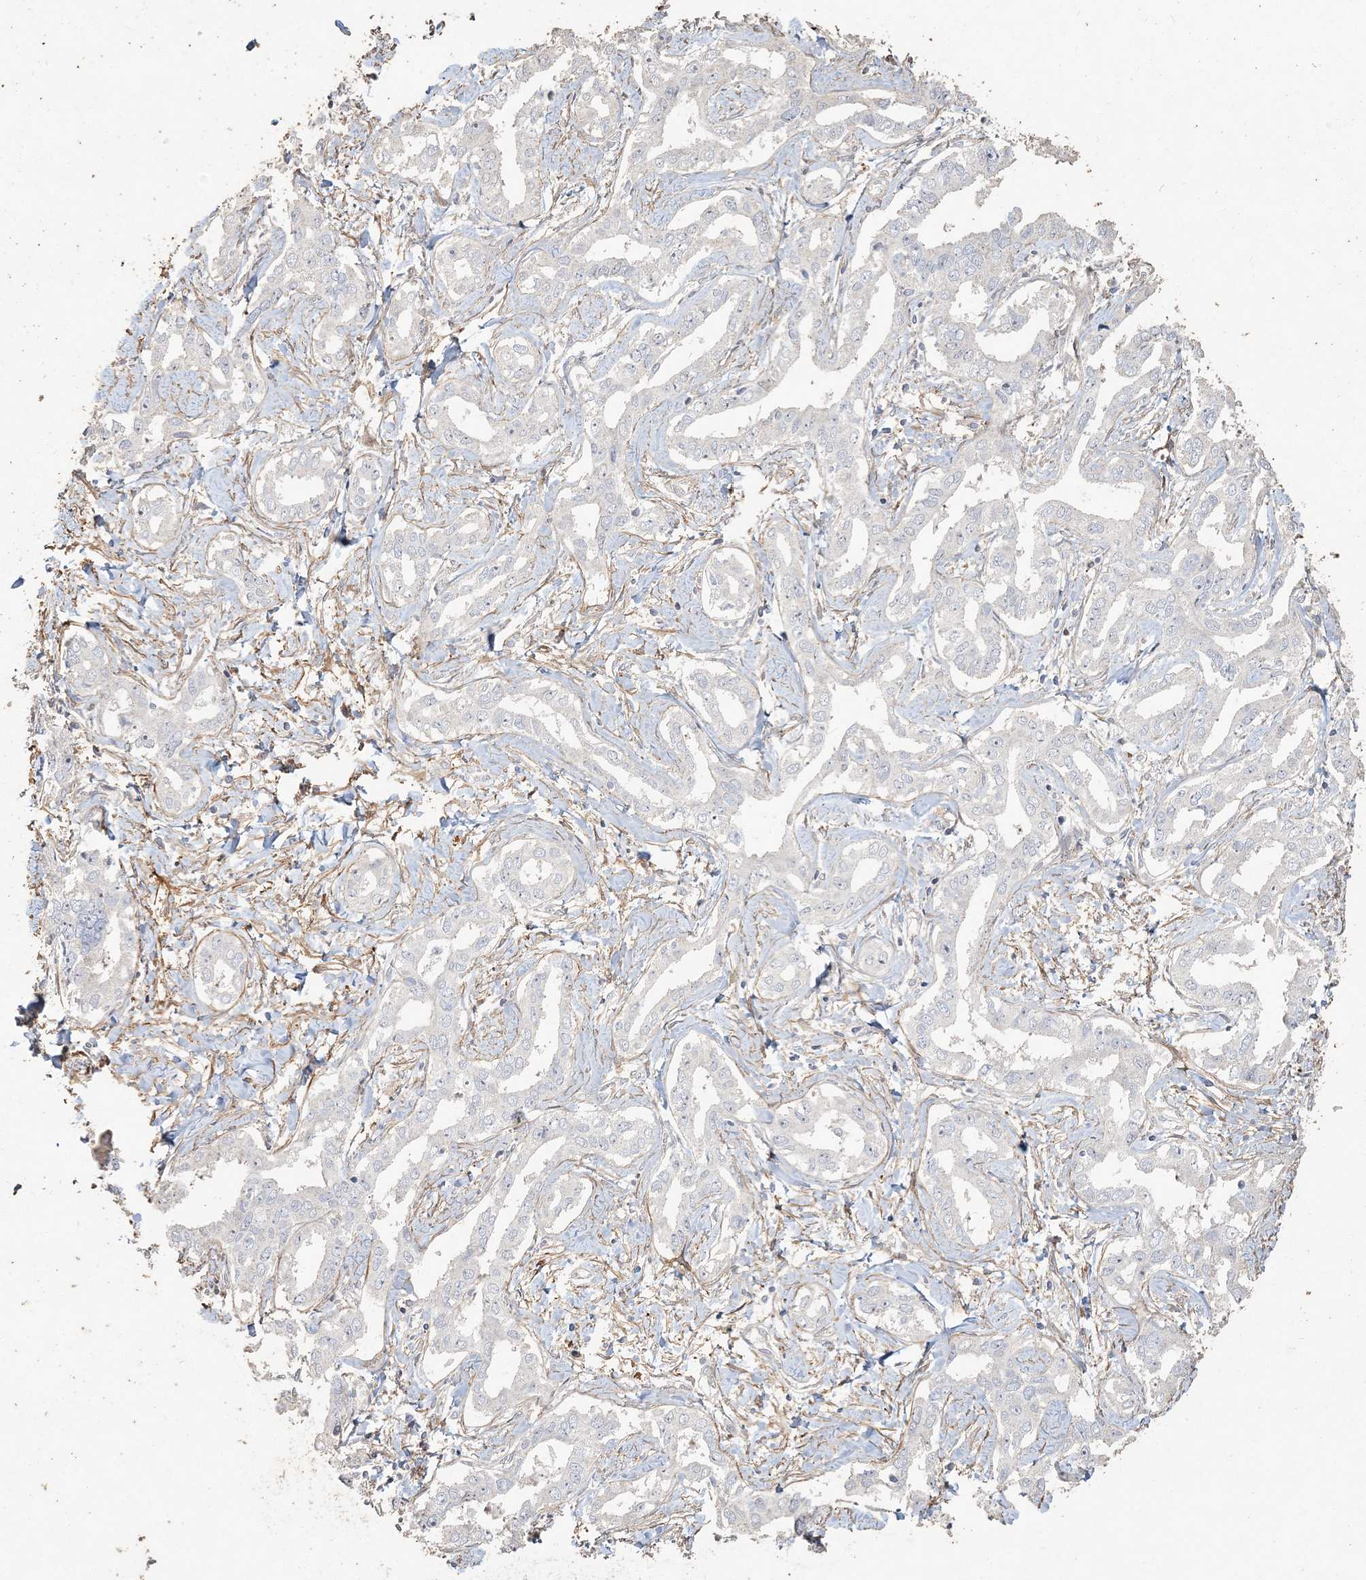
{"staining": {"intensity": "negative", "quantity": "none", "location": "none"}, "tissue": "liver cancer", "cell_type": "Tumor cells", "image_type": "cancer", "snomed": [{"axis": "morphology", "description": "Cholangiocarcinoma"}, {"axis": "topography", "description": "Liver"}], "caption": "Image shows no significant protein positivity in tumor cells of liver cancer (cholangiocarcinoma). The staining was performed using DAB (3,3'-diaminobenzidine) to visualize the protein expression in brown, while the nuclei were stained in blue with hematoxylin (Magnification: 20x).", "gene": "RNF145", "patient": {"sex": "male", "age": 59}}